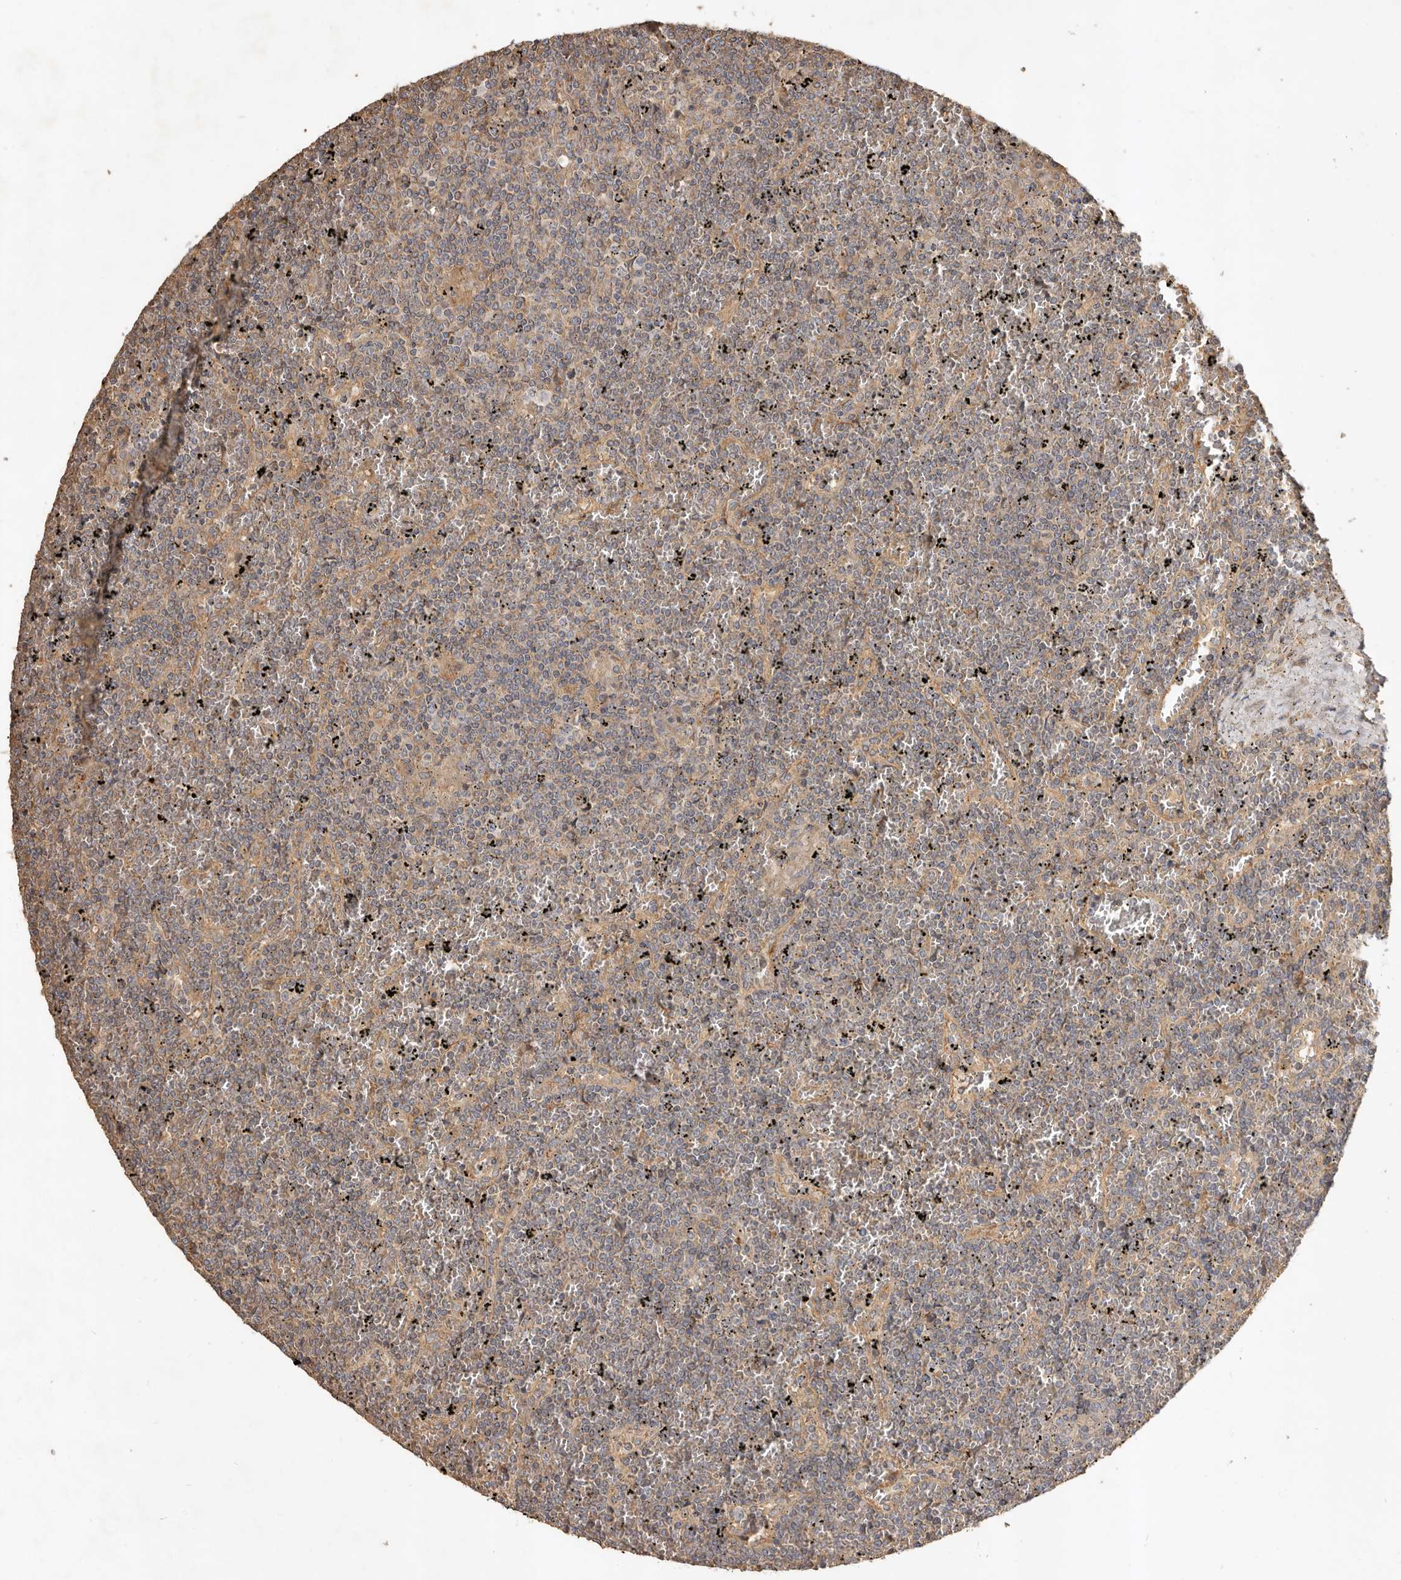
{"staining": {"intensity": "weak", "quantity": "25%-75%", "location": "cytoplasmic/membranous"}, "tissue": "lymphoma", "cell_type": "Tumor cells", "image_type": "cancer", "snomed": [{"axis": "morphology", "description": "Malignant lymphoma, non-Hodgkin's type, Low grade"}, {"axis": "topography", "description": "Spleen"}], "caption": "The histopathology image demonstrates immunohistochemical staining of malignant lymphoma, non-Hodgkin's type (low-grade). There is weak cytoplasmic/membranous expression is appreciated in about 25%-75% of tumor cells.", "gene": "ADAMTS9", "patient": {"sex": "female", "age": 19}}